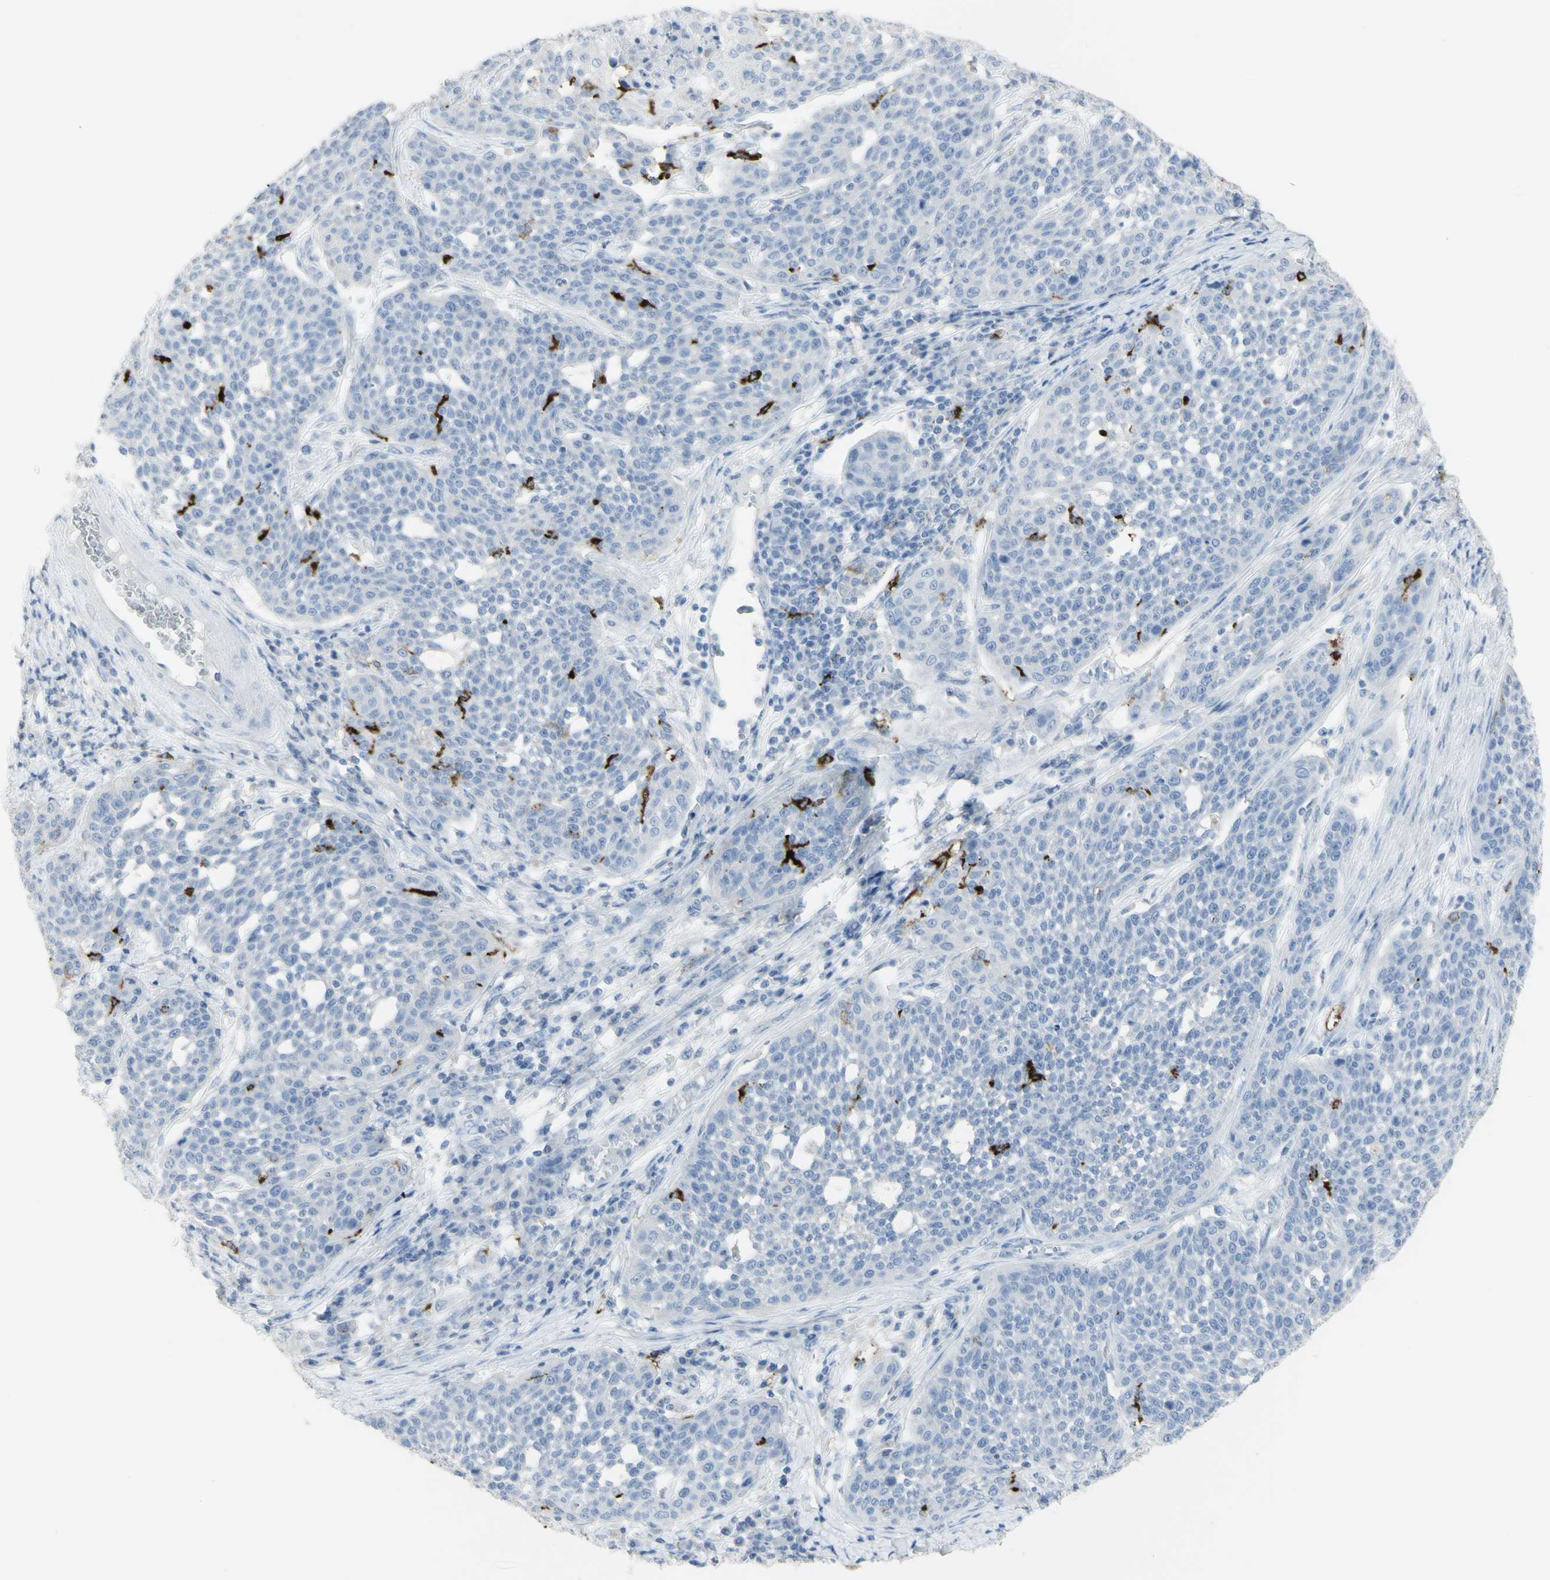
{"staining": {"intensity": "negative", "quantity": "none", "location": "none"}, "tissue": "cervical cancer", "cell_type": "Tumor cells", "image_type": "cancer", "snomed": [{"axis": "morphology", "description": "Squamous cell carcinoma, NOS"}, {"axis": "topography", "description": "Cervix"}], "caption": "High power microscopy image of an immunohistochemistry image of cervical squamous cell carcinoma, revealing no significant expression in tumor cells.", "gene": "CD207", "patient": {"sex": "female", "age": 34}}